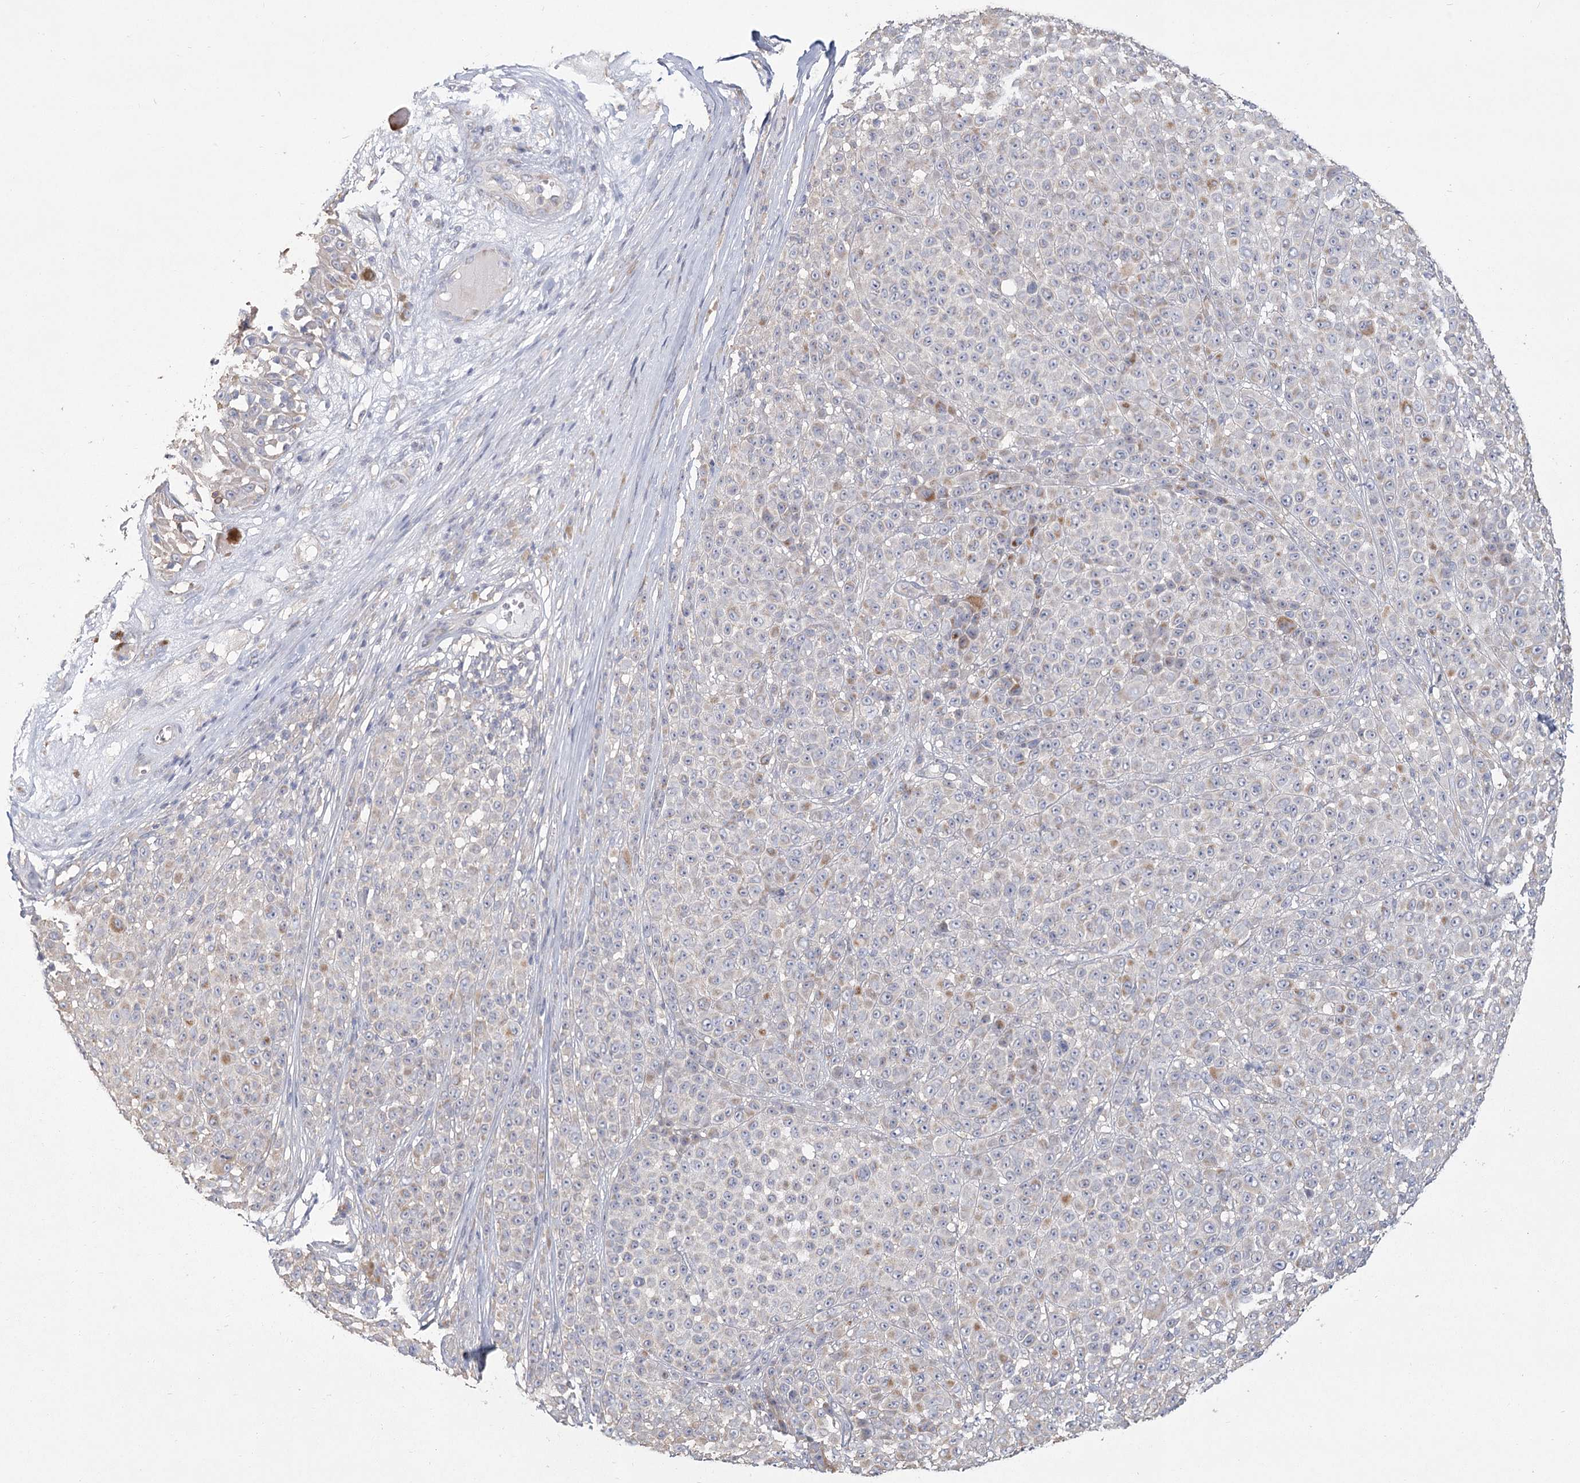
{"staining": {"intensity": "negative", "quantity": "none", "location": "none"}, "tissue": "melanoma", "cell_type": "Tumor cells", "image_type": "cancer", "snomed": [{"axis": "morphology", "description": "Malignant melanoma, NOS"}, {"axis": "topography", "description": "Skin"}], "caption": "There is no significant positivity in tumor cells of malignant melanoma. Brightfield microscopy of IHC stained with DAB (3,3'-diaminobenzidine) (brown) and hematoxylin (blue), captured at high magnification.", "gene": "CNTLN", "patient": {"sex": "female", "age": 94}}